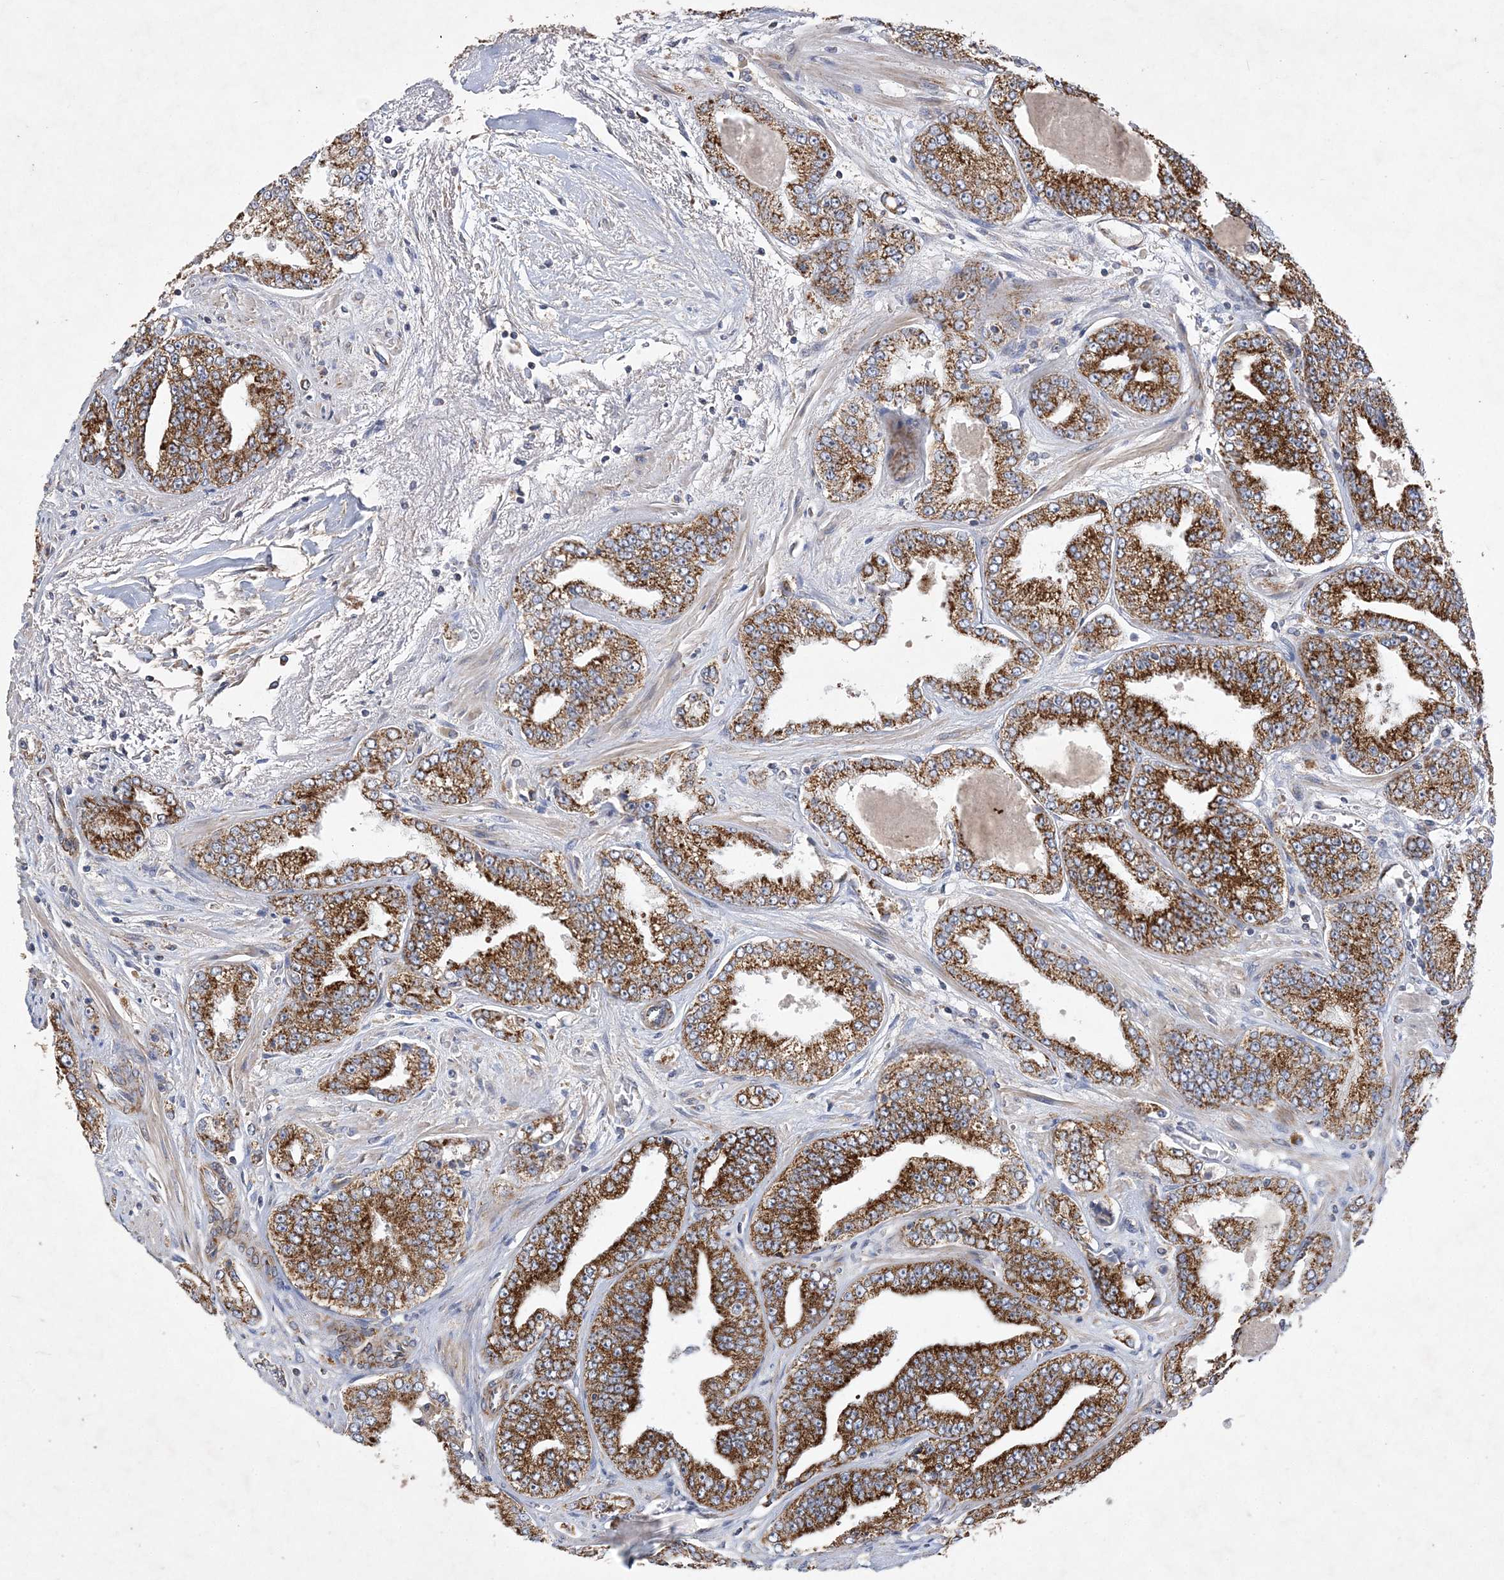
{"staining": {"intensity": "strong", "quantity": ">75%", "location": "cytoplasmic/membranous"}, "tissue": "prostate cancer", "cell_type": "Tumor cells", "image_type": "cancer", "snomed": [{"axis": "morphology", "description": "Adenocarcinoma, High grade"}, {"axis": "topography", "description": "Prostate"}], "caption": "Protein positivity by immunohistochemistry displays strong cytoplasmic/membranous positivity in approximately >75% of tumor cells in prostate cancer (high-grade adenocarcinoma). (DAB (3,3'-diaminobenzidine) IHC with brightfield microscopy, high magnification).", "gene": "FEZ2", "patient": {"sex": "male", "age": 71}}